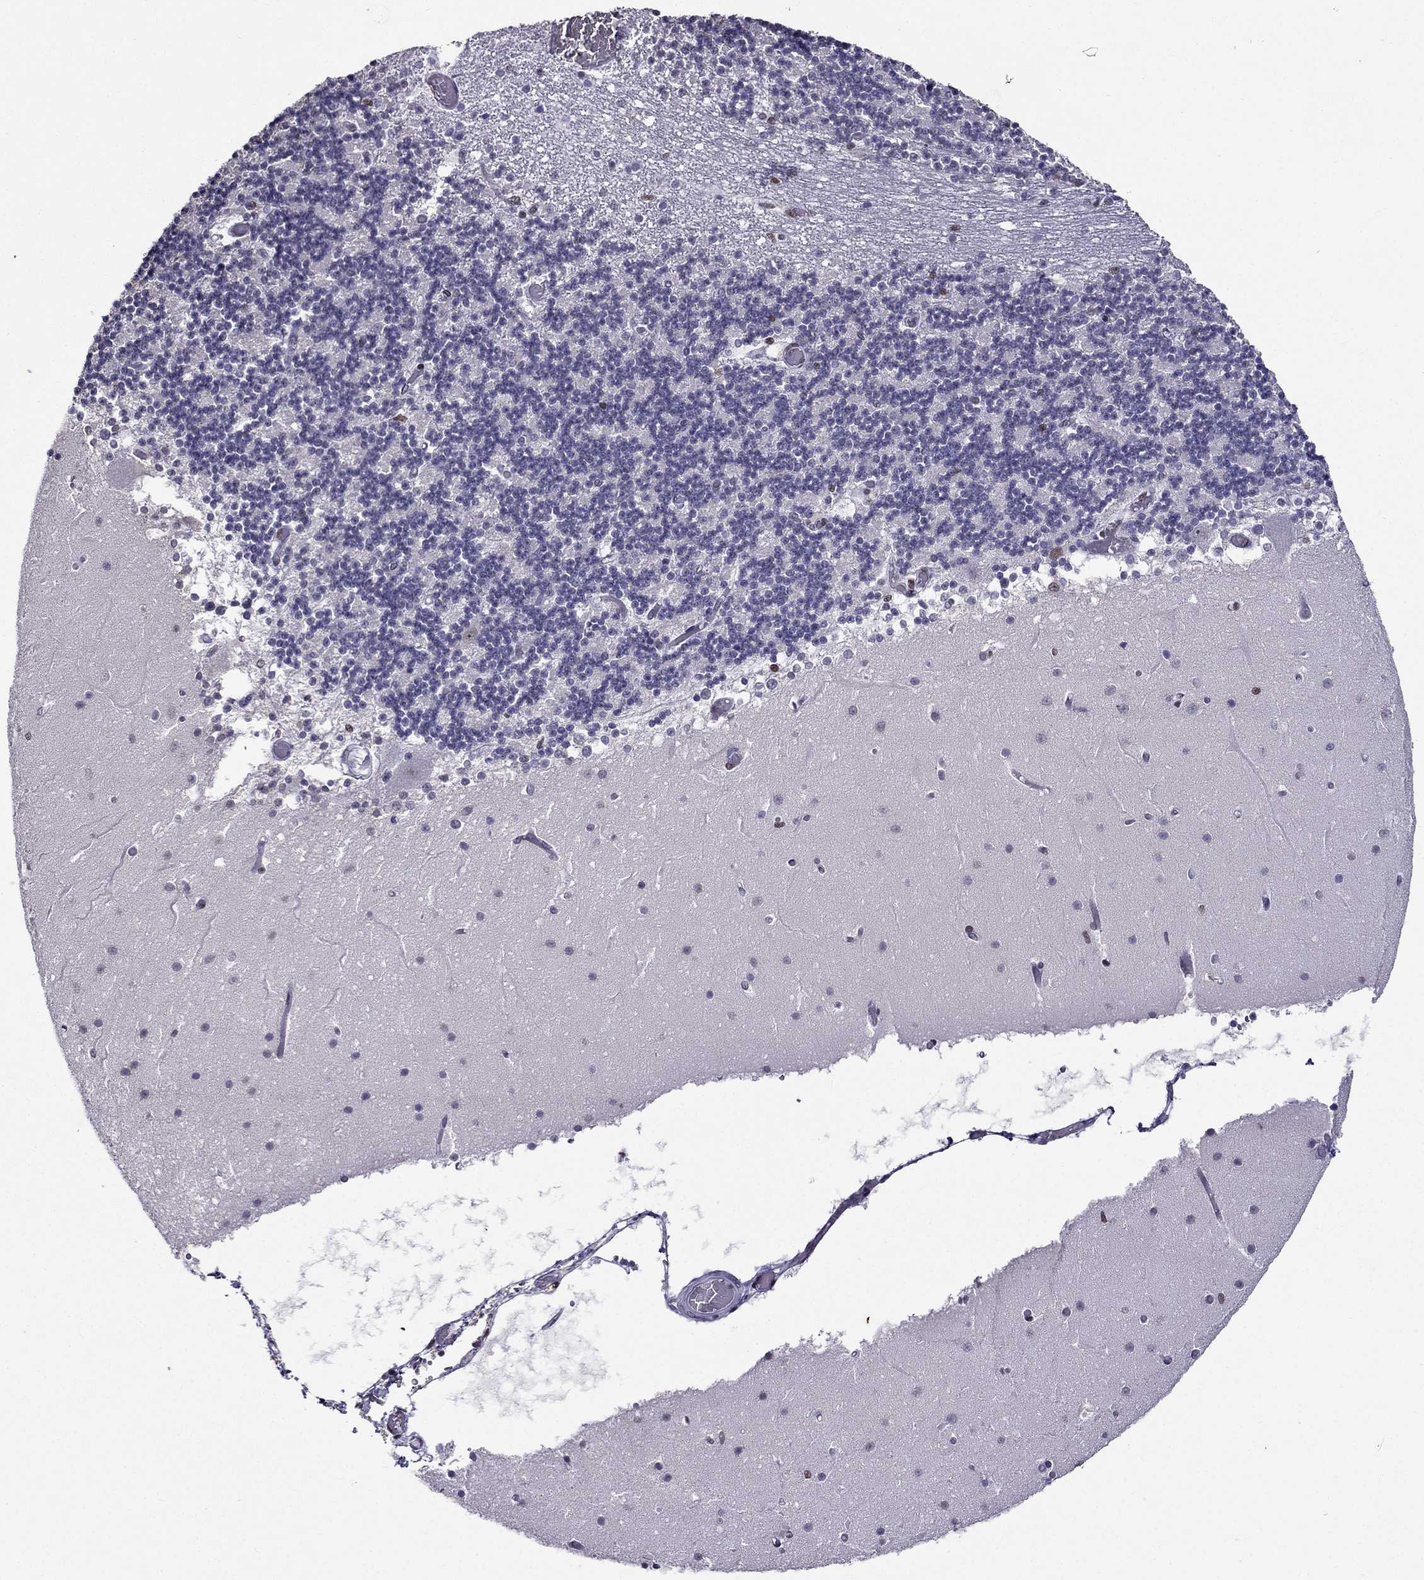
{"staining": {"intensity": "negative", "quantity": "none", "location": "none"}, "tissue": "cerebellum", "cell_type": "Cells in granular layer", "image_type": "normal", "snomed": [{"axis": "morphology", "description": "Normal tissue, NOS"}, {"axis": "topography", "description": "Cerebellum"}], "caption": "This is an IHC image of benign cerebellum. There is no expression in cells in granular layer.", "gene": "ZNF420", "patient": {"sex": "female", "age": 28}}